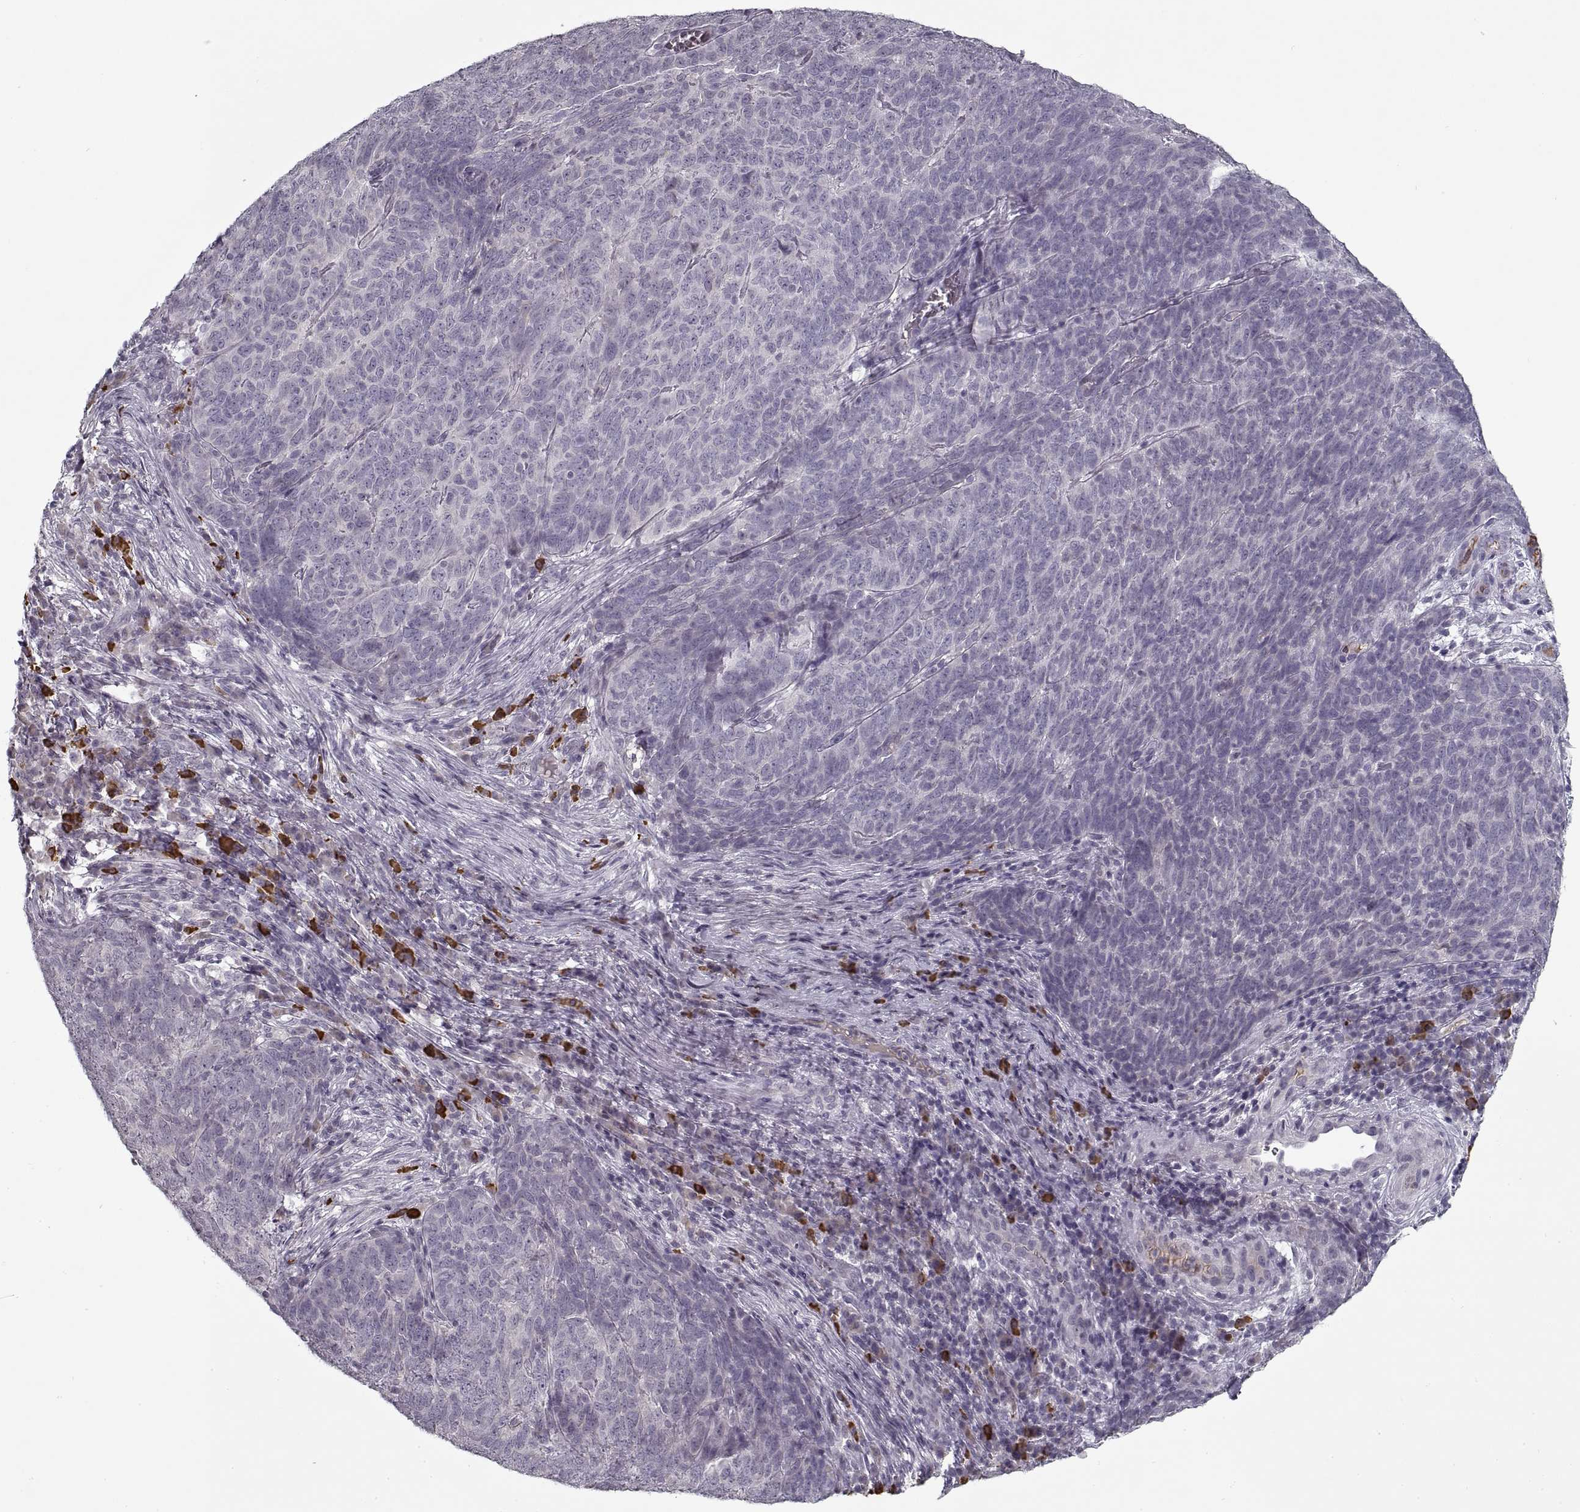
{"staining": {"intensity": "negative", "quantity": "none", "location": "none"}, "tissue": "skin cancer", "cell_type": "Tumor cells", "image_type": "cancer", "snomed": [{"axis": "morphology", "description": "Squamous cell carcinoma, NOS"}, {"axis": "topography", "description": "Skin"}, {"axis": "topography", "description": "Anal"}], "caption": "Immunohistochemistry photomicrograph of neoplastic tissue: human skin cancer stained with DAB (3,3'-diaminobenzidine) displays no significant protein expression in tumor cells.", "gene": "GAD2", "patient": {"sex": "female", "age": 51}}